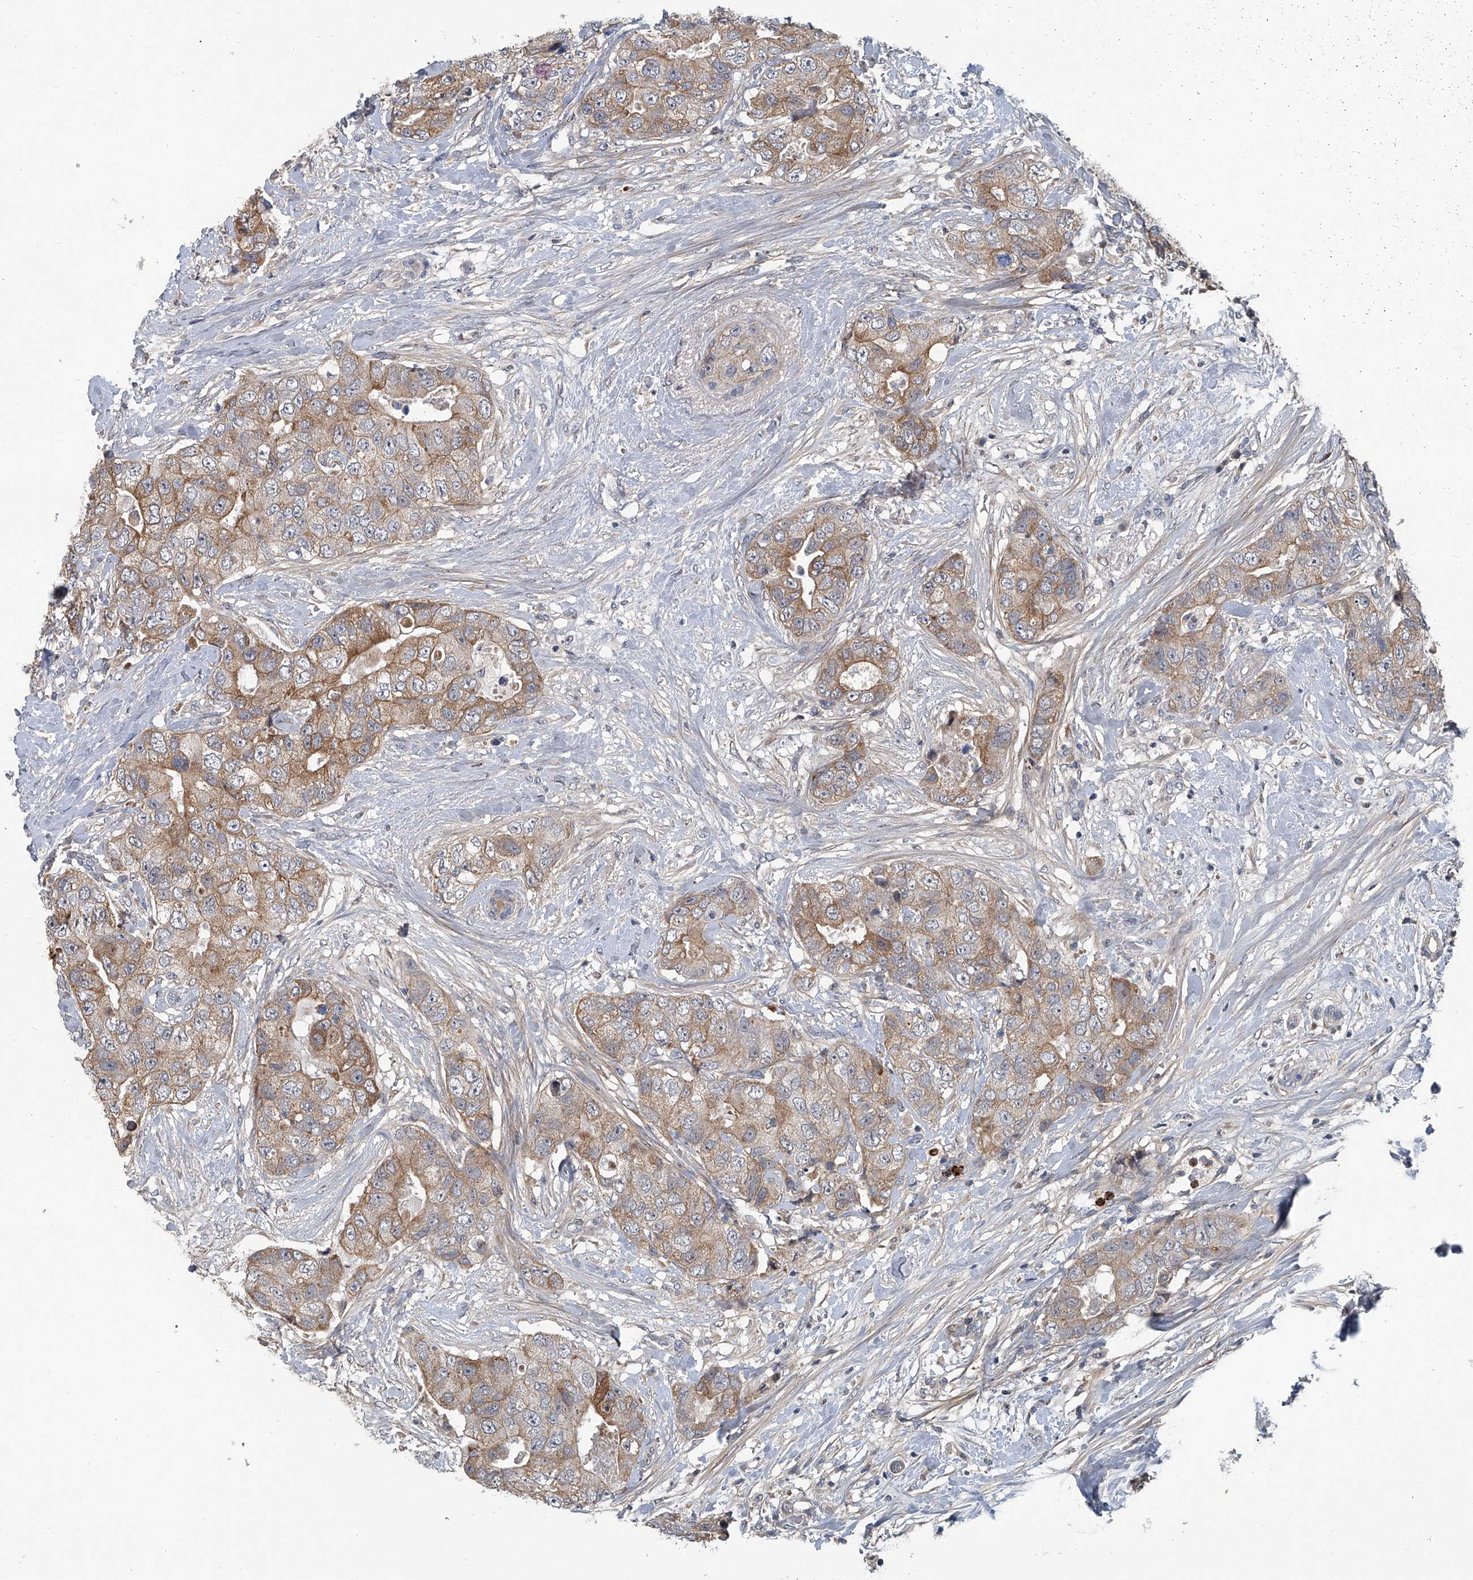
{"staining": {"intensity": "moderate", "quantity": ">75%", "location": "cytoplasmic/membranous"}, "tissue": "breast cancer", "cell_type": "Tumor cells", "image_type": "cancer", "snomed": [{"axis": "morphology", "description": "Duct carcinoma"}, {"axis": "topography", "description": "Breast"}], "caption": "Protein expression analysis of breast cancer shows moderate cytoplasmic/membranous positivity in about >75% of tumor cells.", "gene": "AKNAD1", "patient": {"sex": "female", "age": 62}}